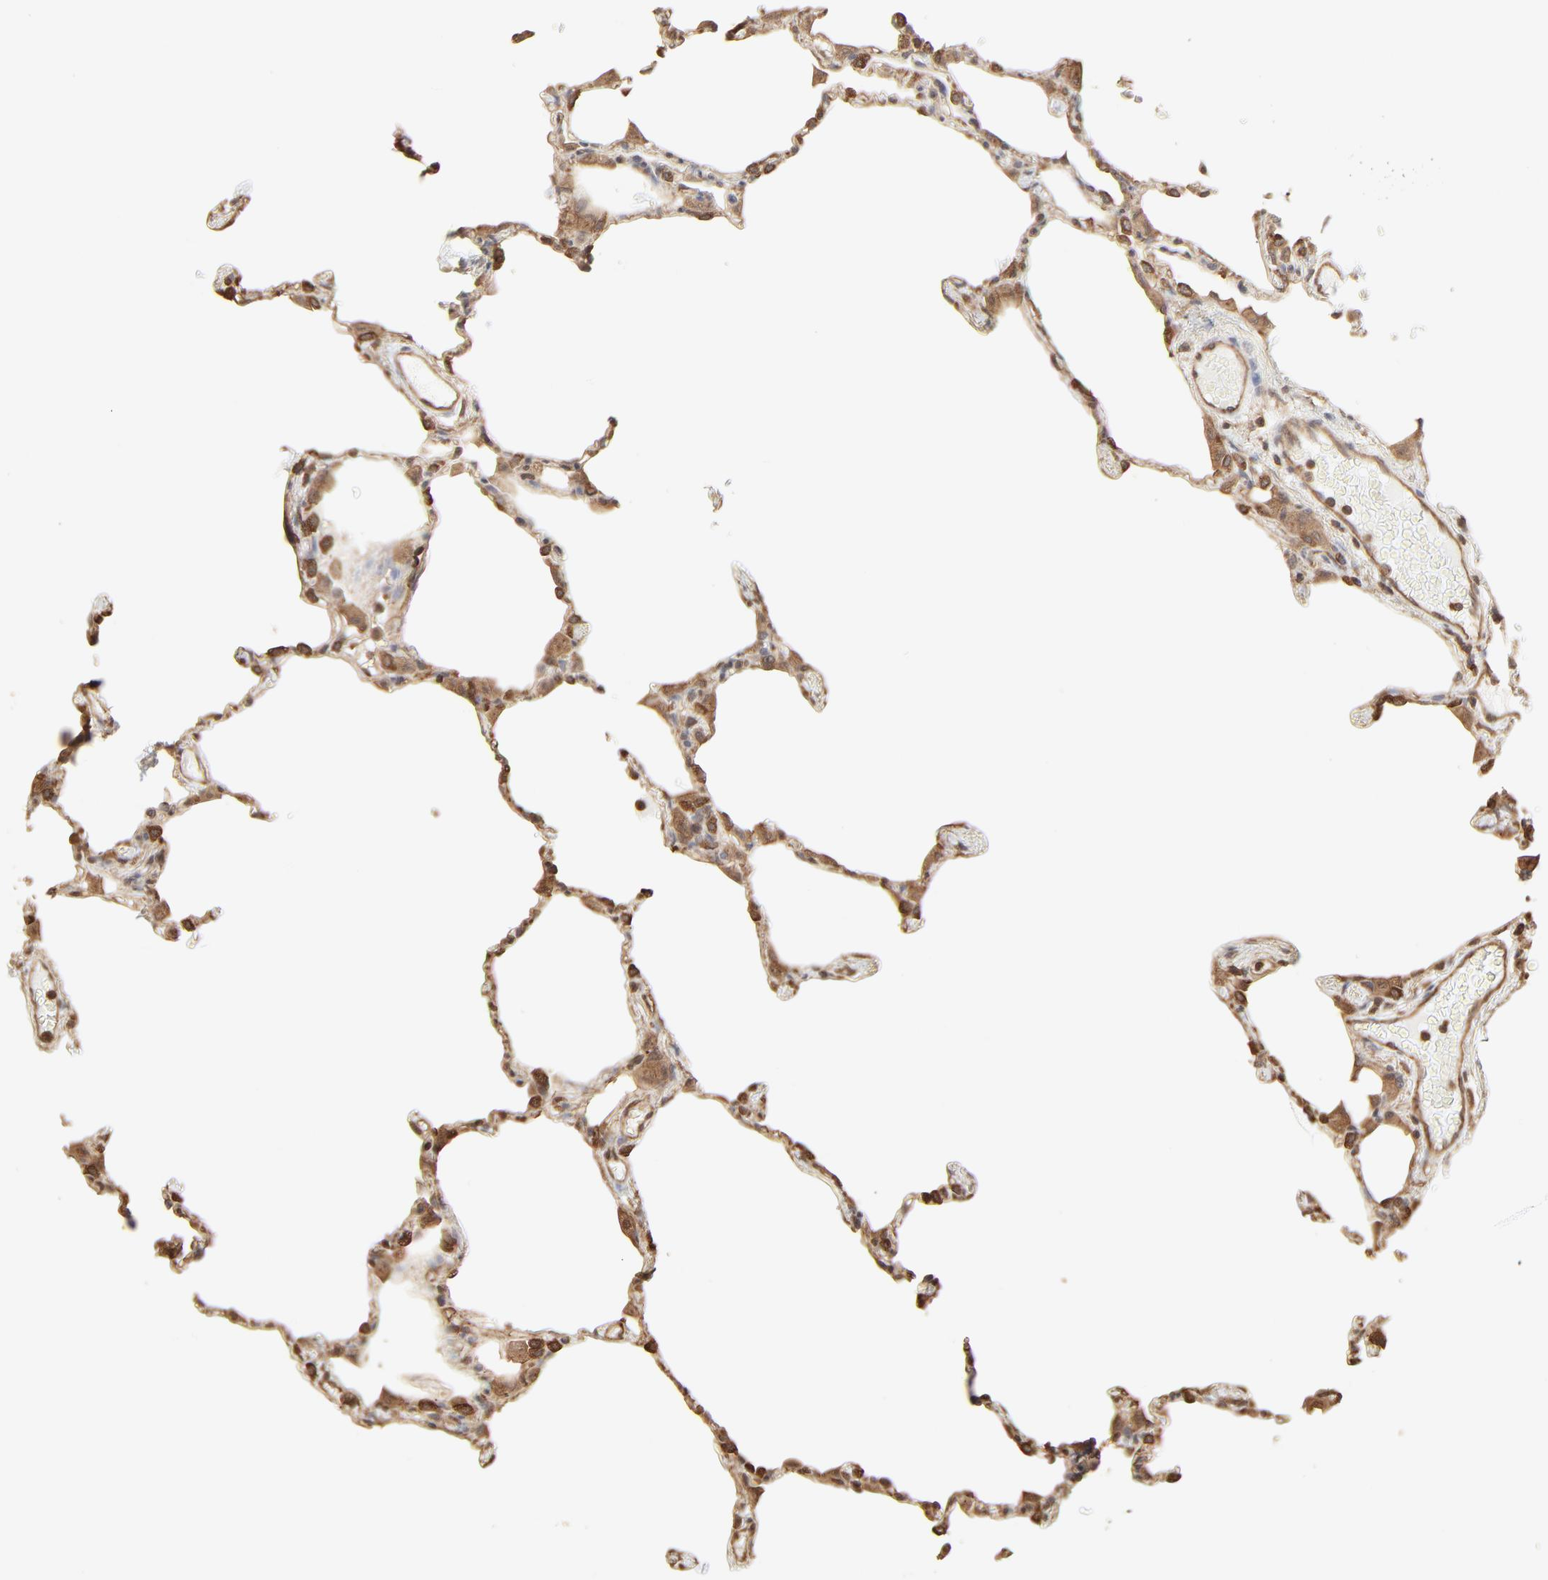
{"staining": {"intensity": "moderate", "quantity": ">75%", "location": "cytoplasmic/membranous"}, "tissue": "lung", "cell_type": "Alveolar cells", "image_type": "normal", "snomed": [{"axis": "morphology", "description": "Normal tissue, NOS"}, {"axis": "topography", "description": "Lung"}], "caption": "Brown immunohistochemical staining in normal human lung displays moderate cytoplasmic/membranous positivity in about >75% of alveolar cells. The staining is performed using DAB brown chromogen to label protein expression. The nuclei are counter-stained blue using hematoxylin.", "gene": "PPP2CA", "patient": {"sex": "female", "age": 49}}